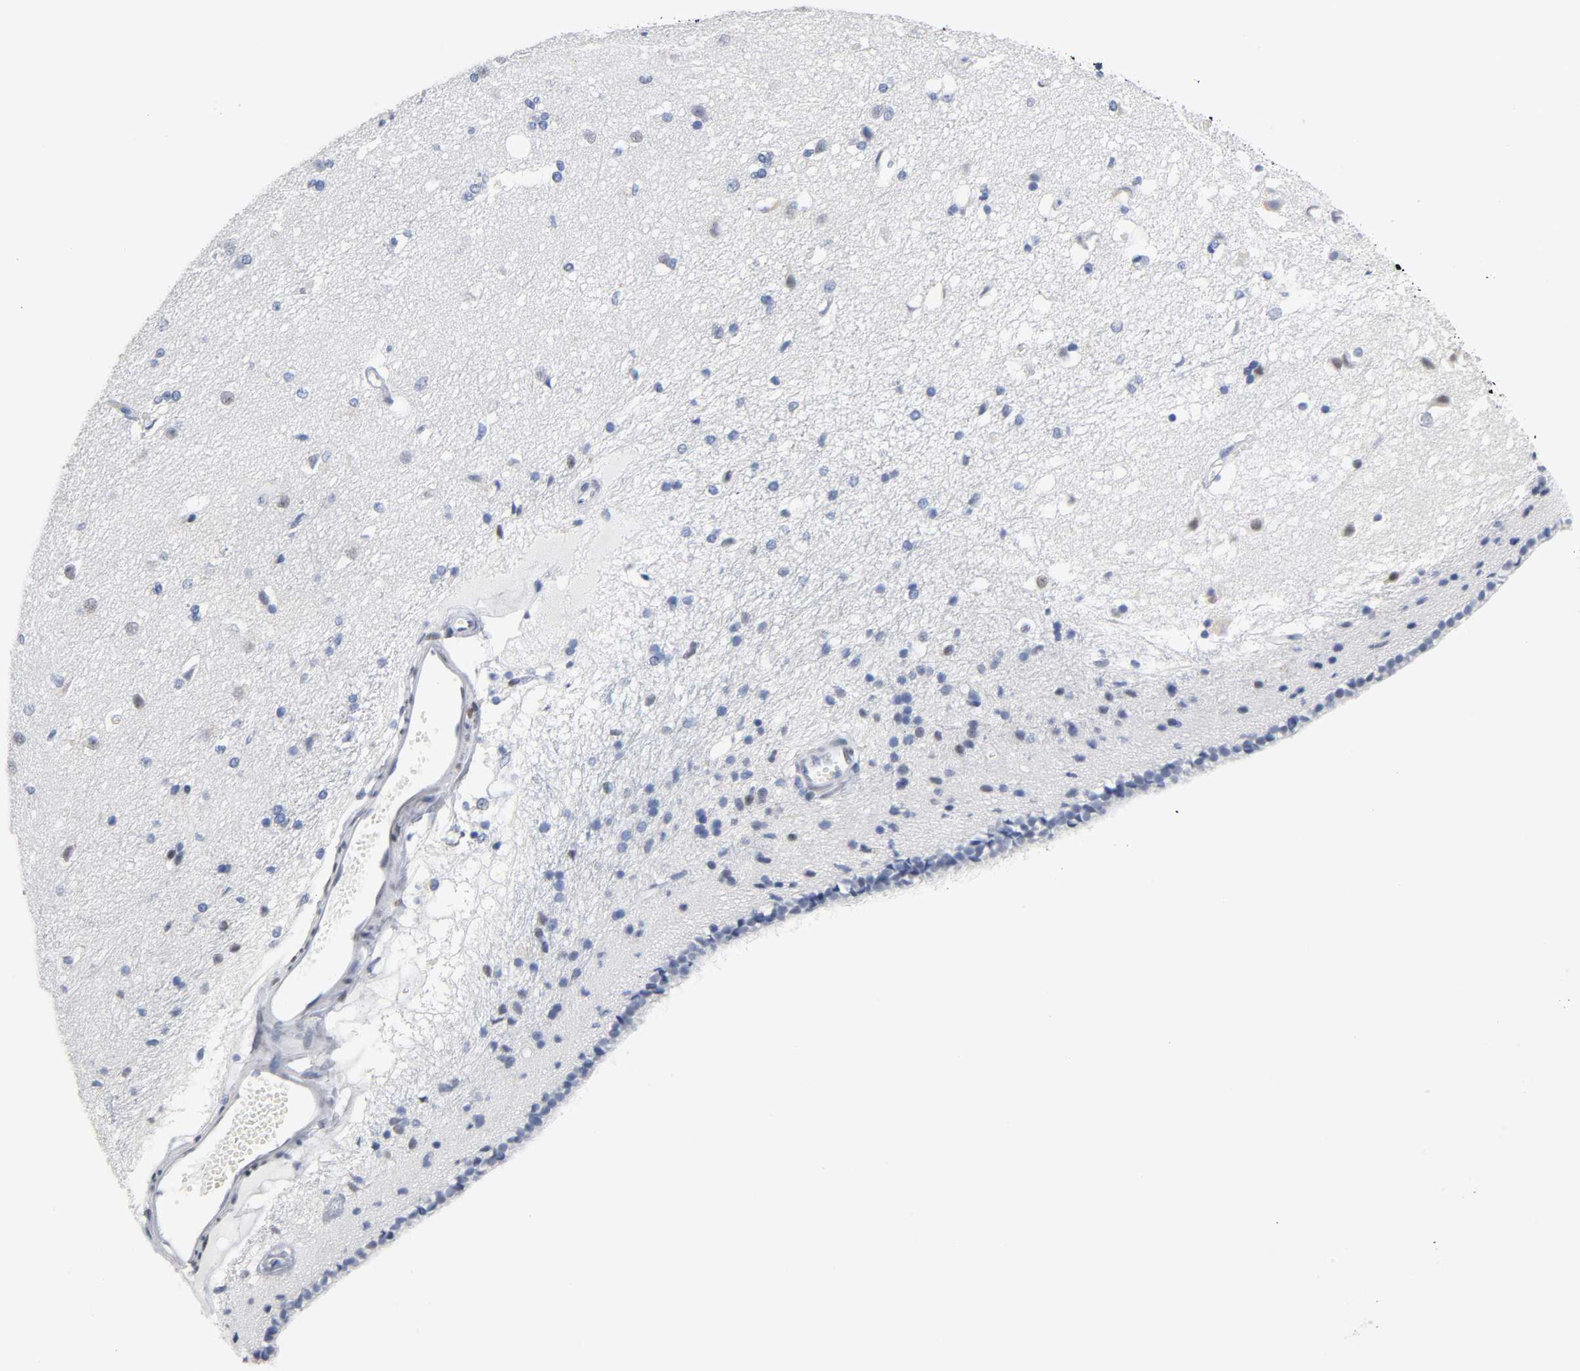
{"staining": {"intensity": "weak", "quantity": "<25%", "location": "nuclear"}, "tissue": "caudate", "cell_type": "Glial cells", "image_type": "normal", "snomed": [{"axis": "morphology", "description": "Normal tissue, NOS"}, {"axis": "topography", "description": "Lateral ventricle wall"}], "caption": "Image shows no protein positivity in glial cells of unremarkable caudate. (Stains: DAB (3,3'-diaminobenzidine) immunohistochemistry (IHC) with hematoxylin counter stain, Microscopy: brightfield microscopy at high magnification).", "gene": "NAB2", "patient": {"sex": "female", "age": 19}}